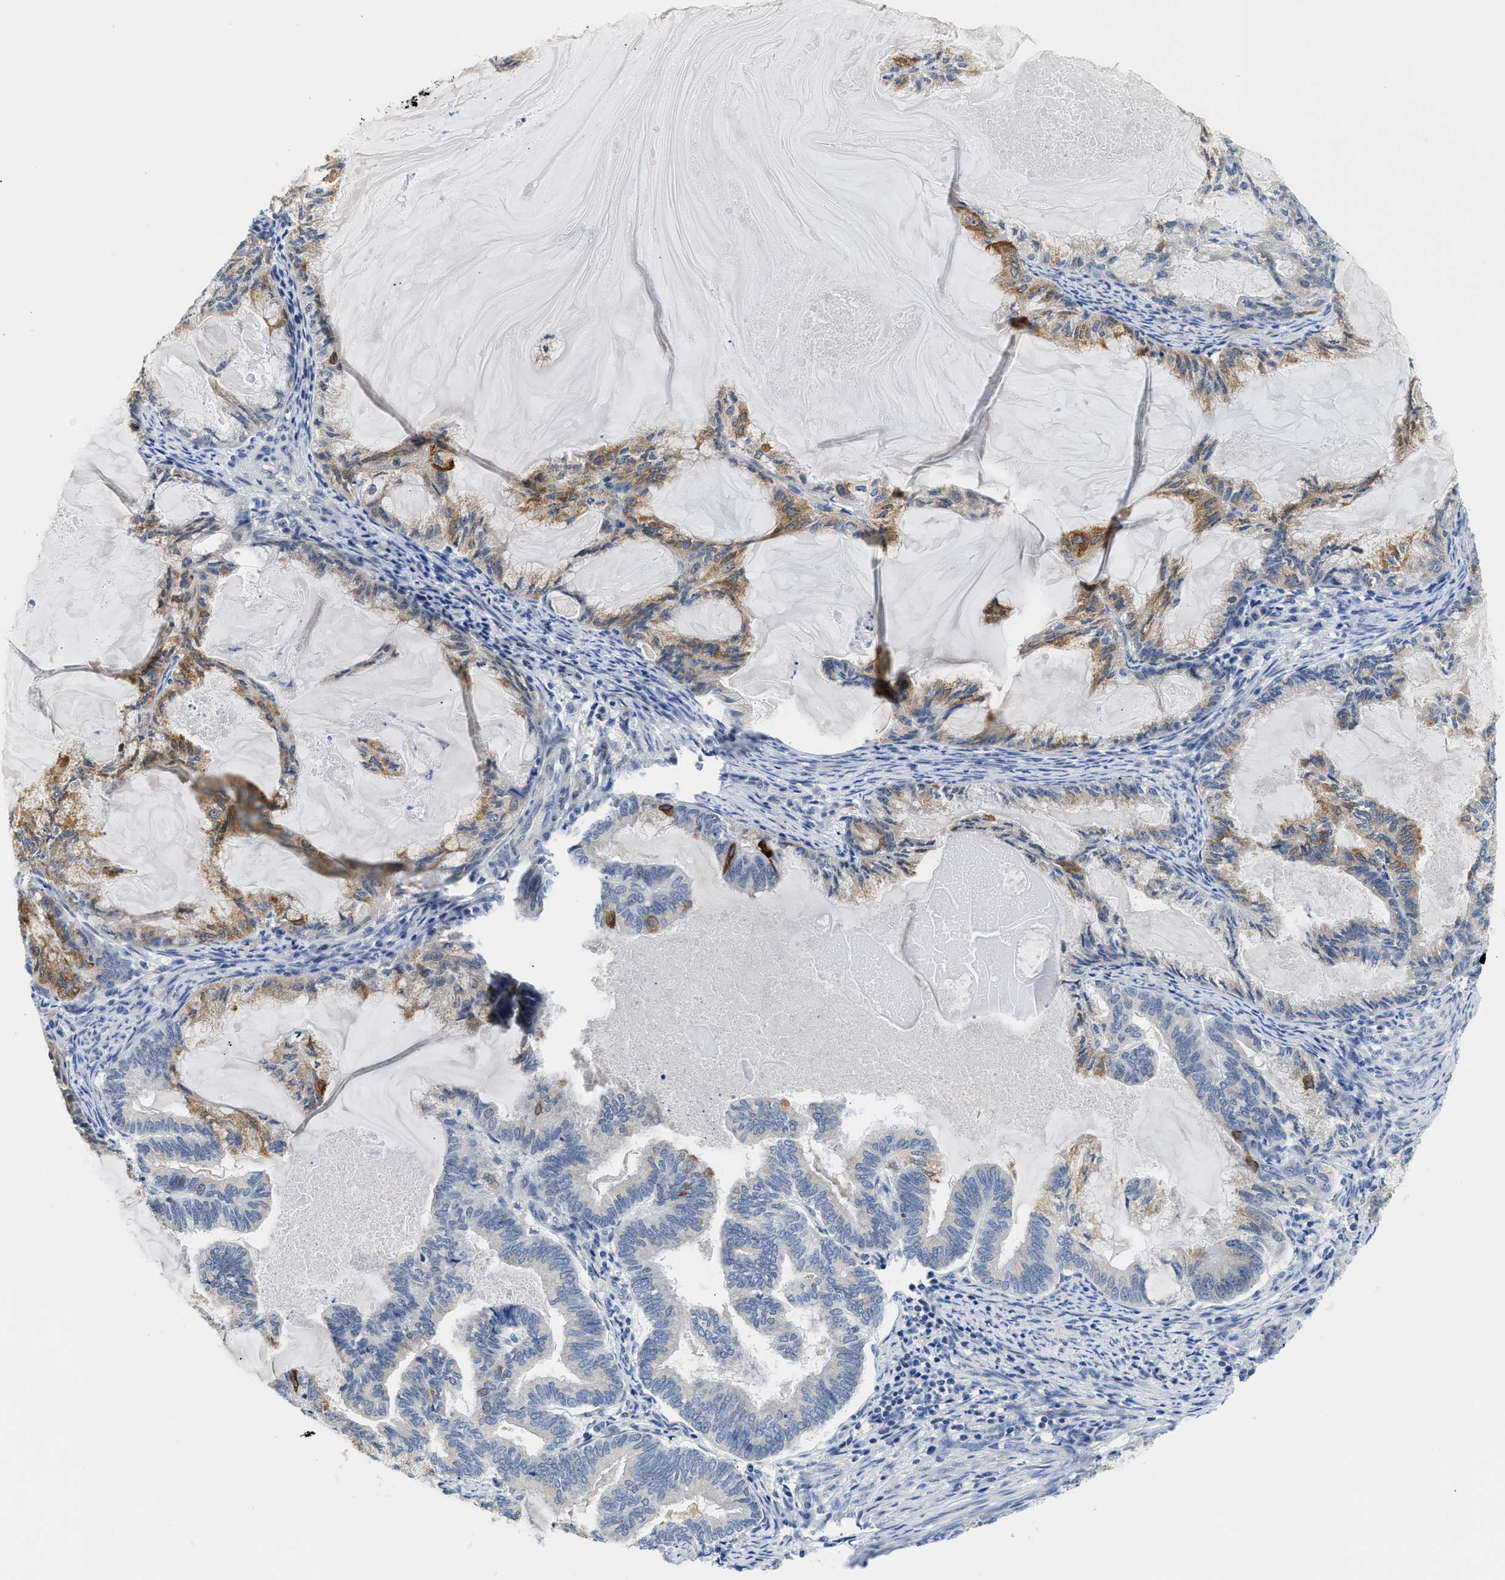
{"staining": {"intensity": "moderate", "quantity": "25%-75%", "location": "cytoplasmic/membranous"}, "tissue": "endometrial cancer", "cell_type": "Tumor cells", "image_type": "cancer", "snomed": [{"axis": "morphology", "description": "Adenocarcinoma, NOS"}, {"axis": "topography", "description": "Endometrium"}], "caption": "Protein staining by immunohistochemistry (IHC) exhibits moderate cytoplasmic/membranous expression in about 25%-75% of tumor cells in endometrial adenocarcinoma.", "gene": "CLGN", "patient": {"sex": "female", "age": 86}}